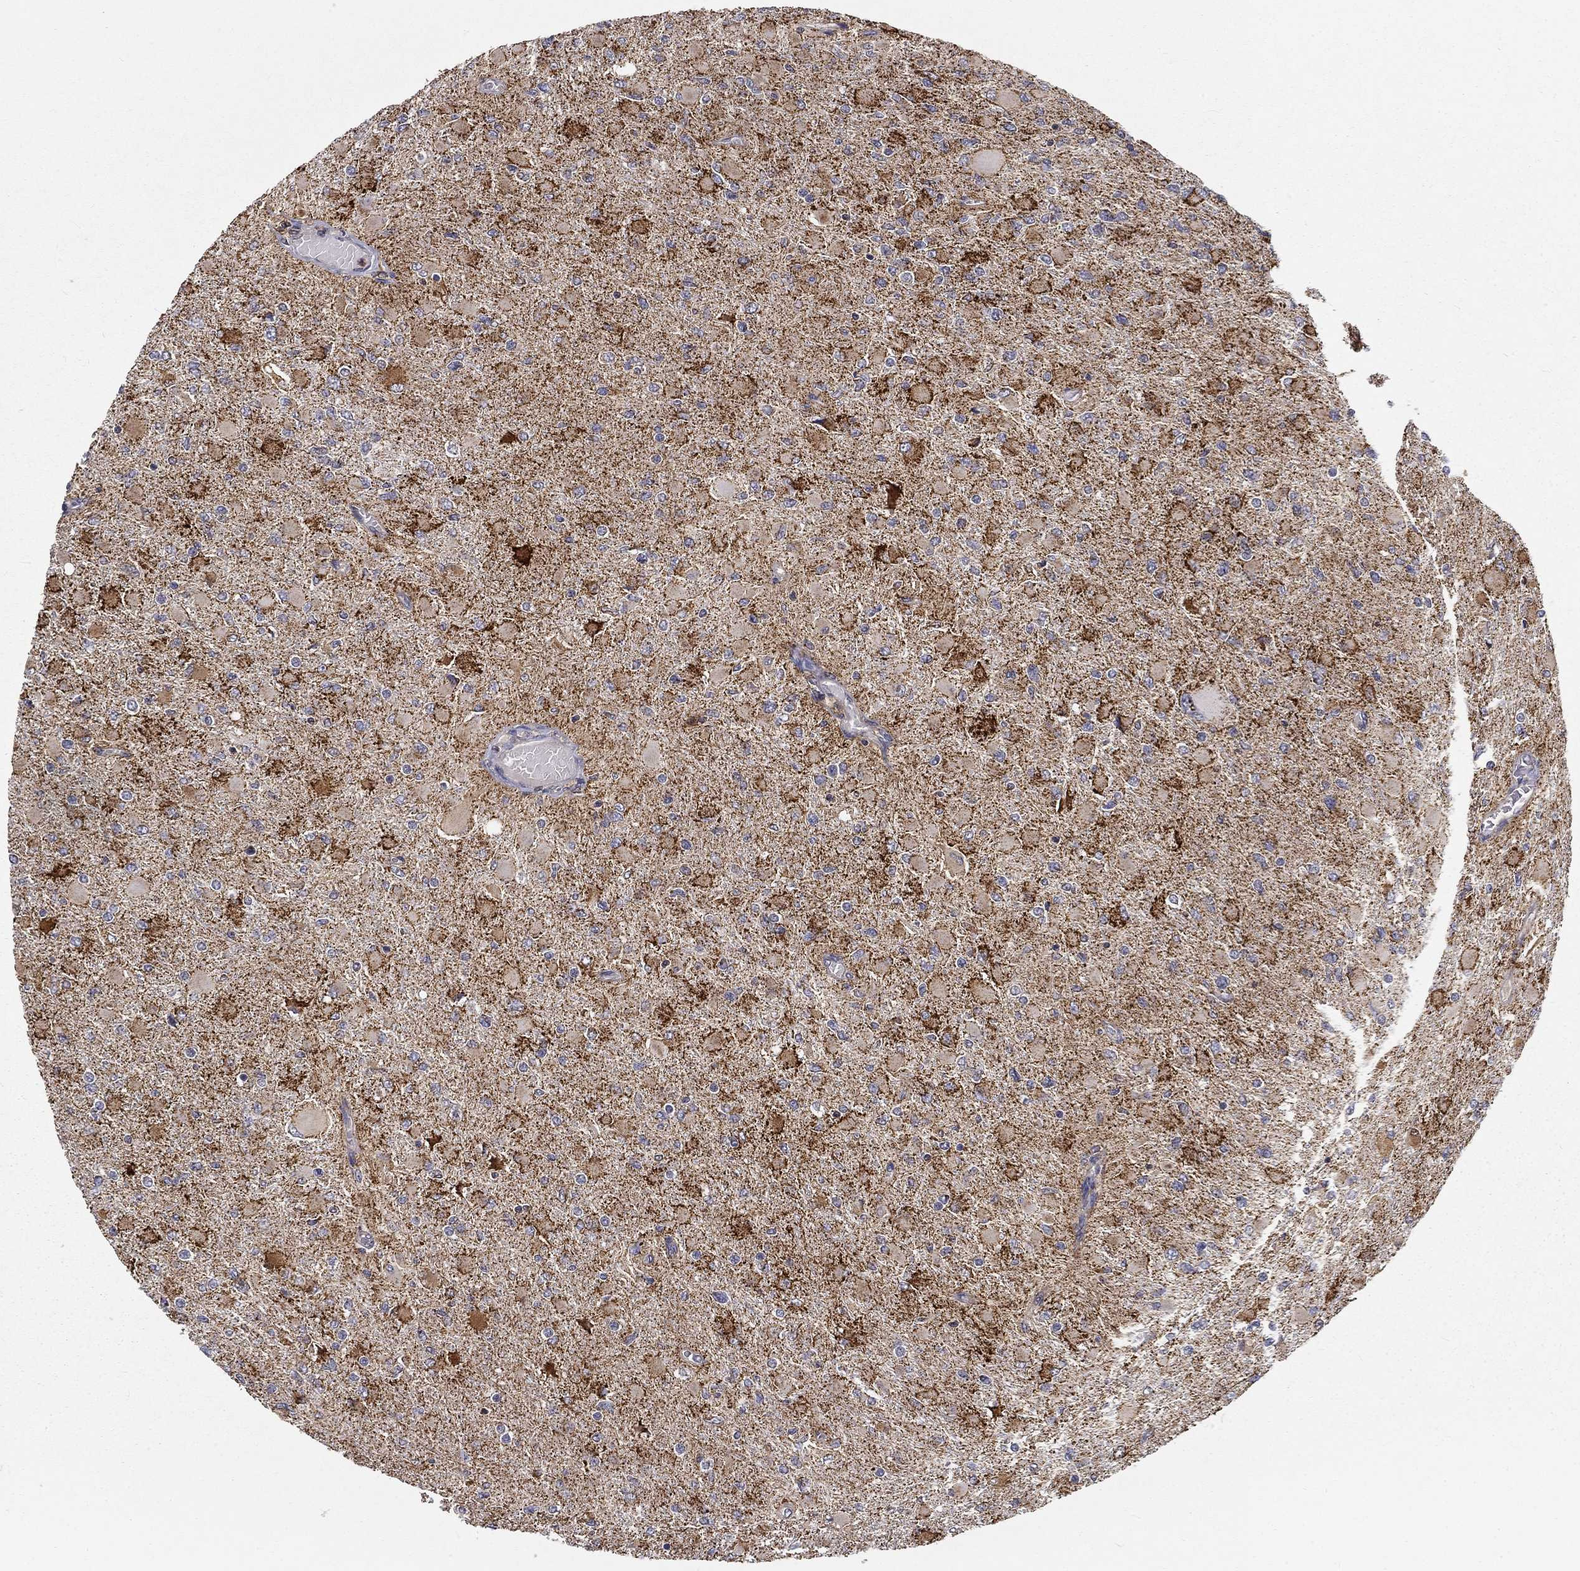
{"staining": {"intensity": "moderate", "quantity": "25%-75%", "location": "cytoplasmic/membranous"}, "tissue": "glioma", "cell_type": "Tumor cells", "image_type": "cancer", "snomed": [{"axis": "morphology", "description": "Glioma, malignant, High grade"}, {"axis": "topography", "description": "Cerebral cortex"}], "caption": "The image exhibits a brown stain indicating the presence of a protein in the cytoplasmic/membranous of tumor cells in glioma.", "gene": "ALDH4A1", "patient": {"sex": "female", "age": 36}}